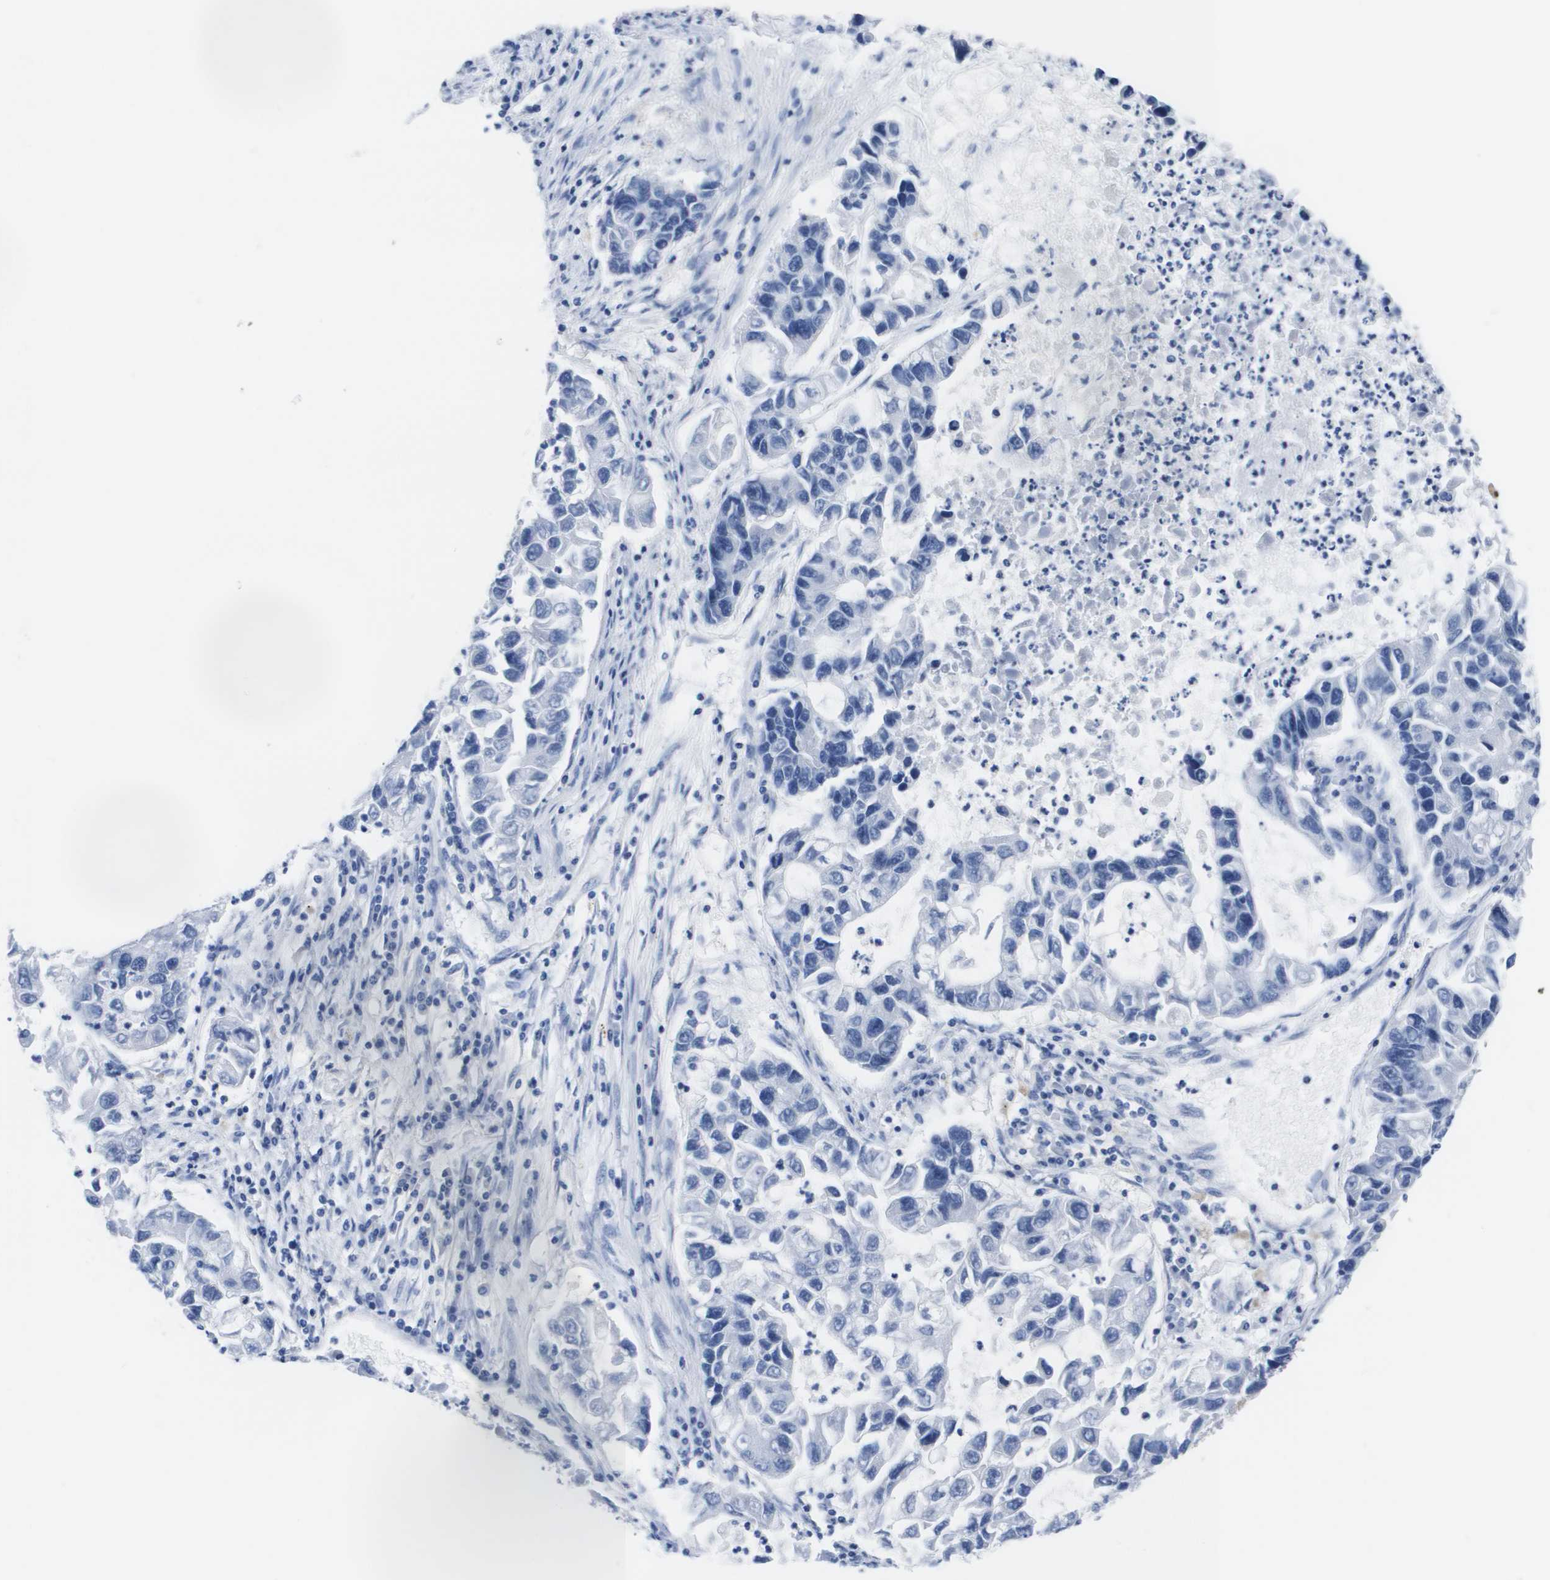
{"staining": {"intensity": "negative", "quantity": "none", "location": "none"}, "tissue": "lung cancer", "cell_type": "Tumor cells", "image_type": "cancer", "snomed": [{"axis": "morphology", "description": "Adenocarcinoma, NOS"}, {"axis": "topography", "description": "Lung"}], "caption": "This is an immunohistochemistry (IHC) image of human lung adenocarcinoma. There is no expression in tumor cells.", "gene": "APOA1", "patient": {"sex": "female", "age": 51}}